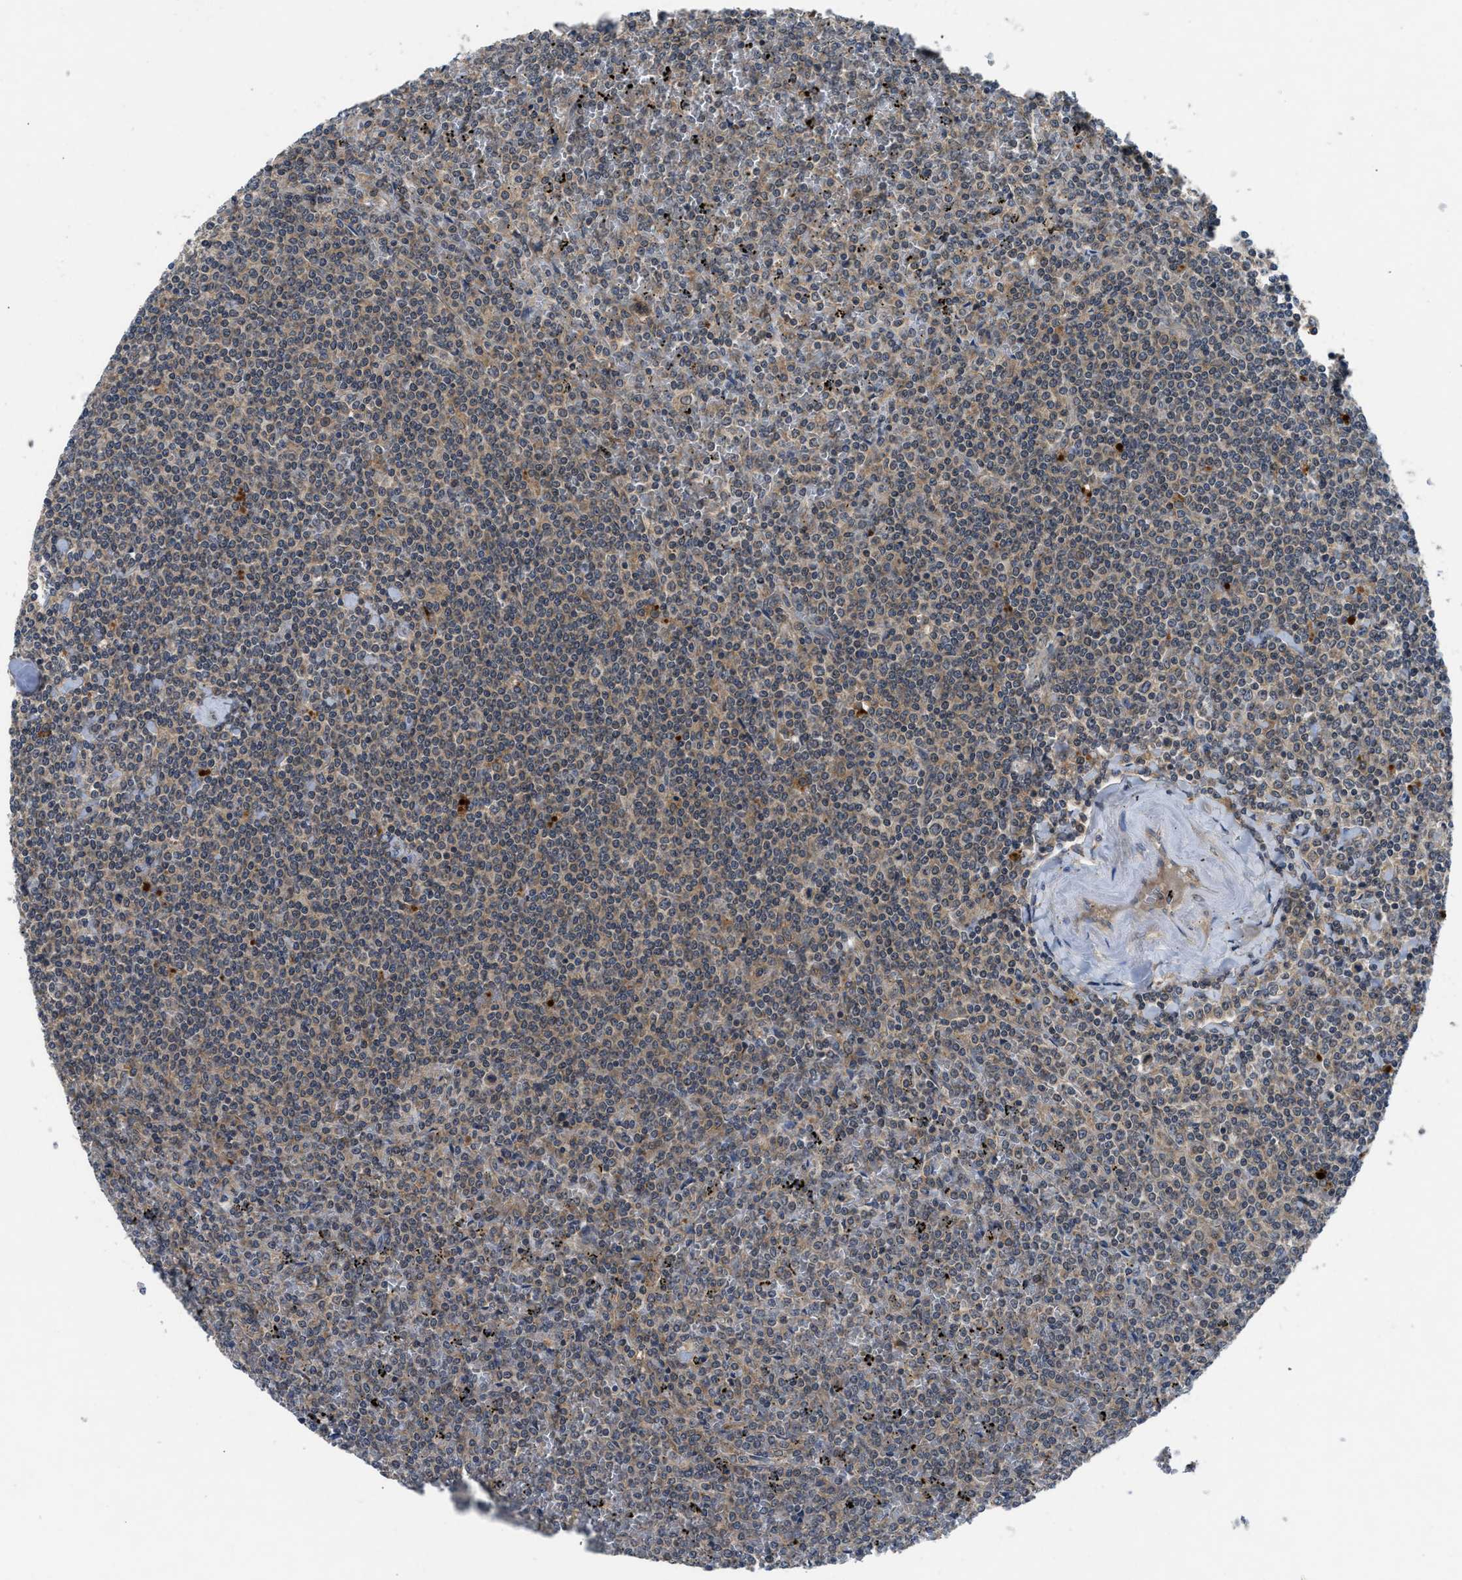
{"staining": {"intensity": "moderate", "quantity": ">75%", "location": "cytoplasmic/membranous"}, "tissue": "lymphoma", "cell_type": "Tumor cells", "image_type": "cancer", "snomed": [{"axis": "morphology", "description": "Malignant lymphoma, non-Hodgkin's type, Low grade"}, {"axis": "topography", "description": "Spleen"}], "caption": "Lymphoma tissue displays moderate cytoplasmic/membranous positivity in approximately >75% of tumor cells, visualized by immunohistochemistry.", "gene": "PDE7A", "patient": {"sex": "female", "age": 19}}